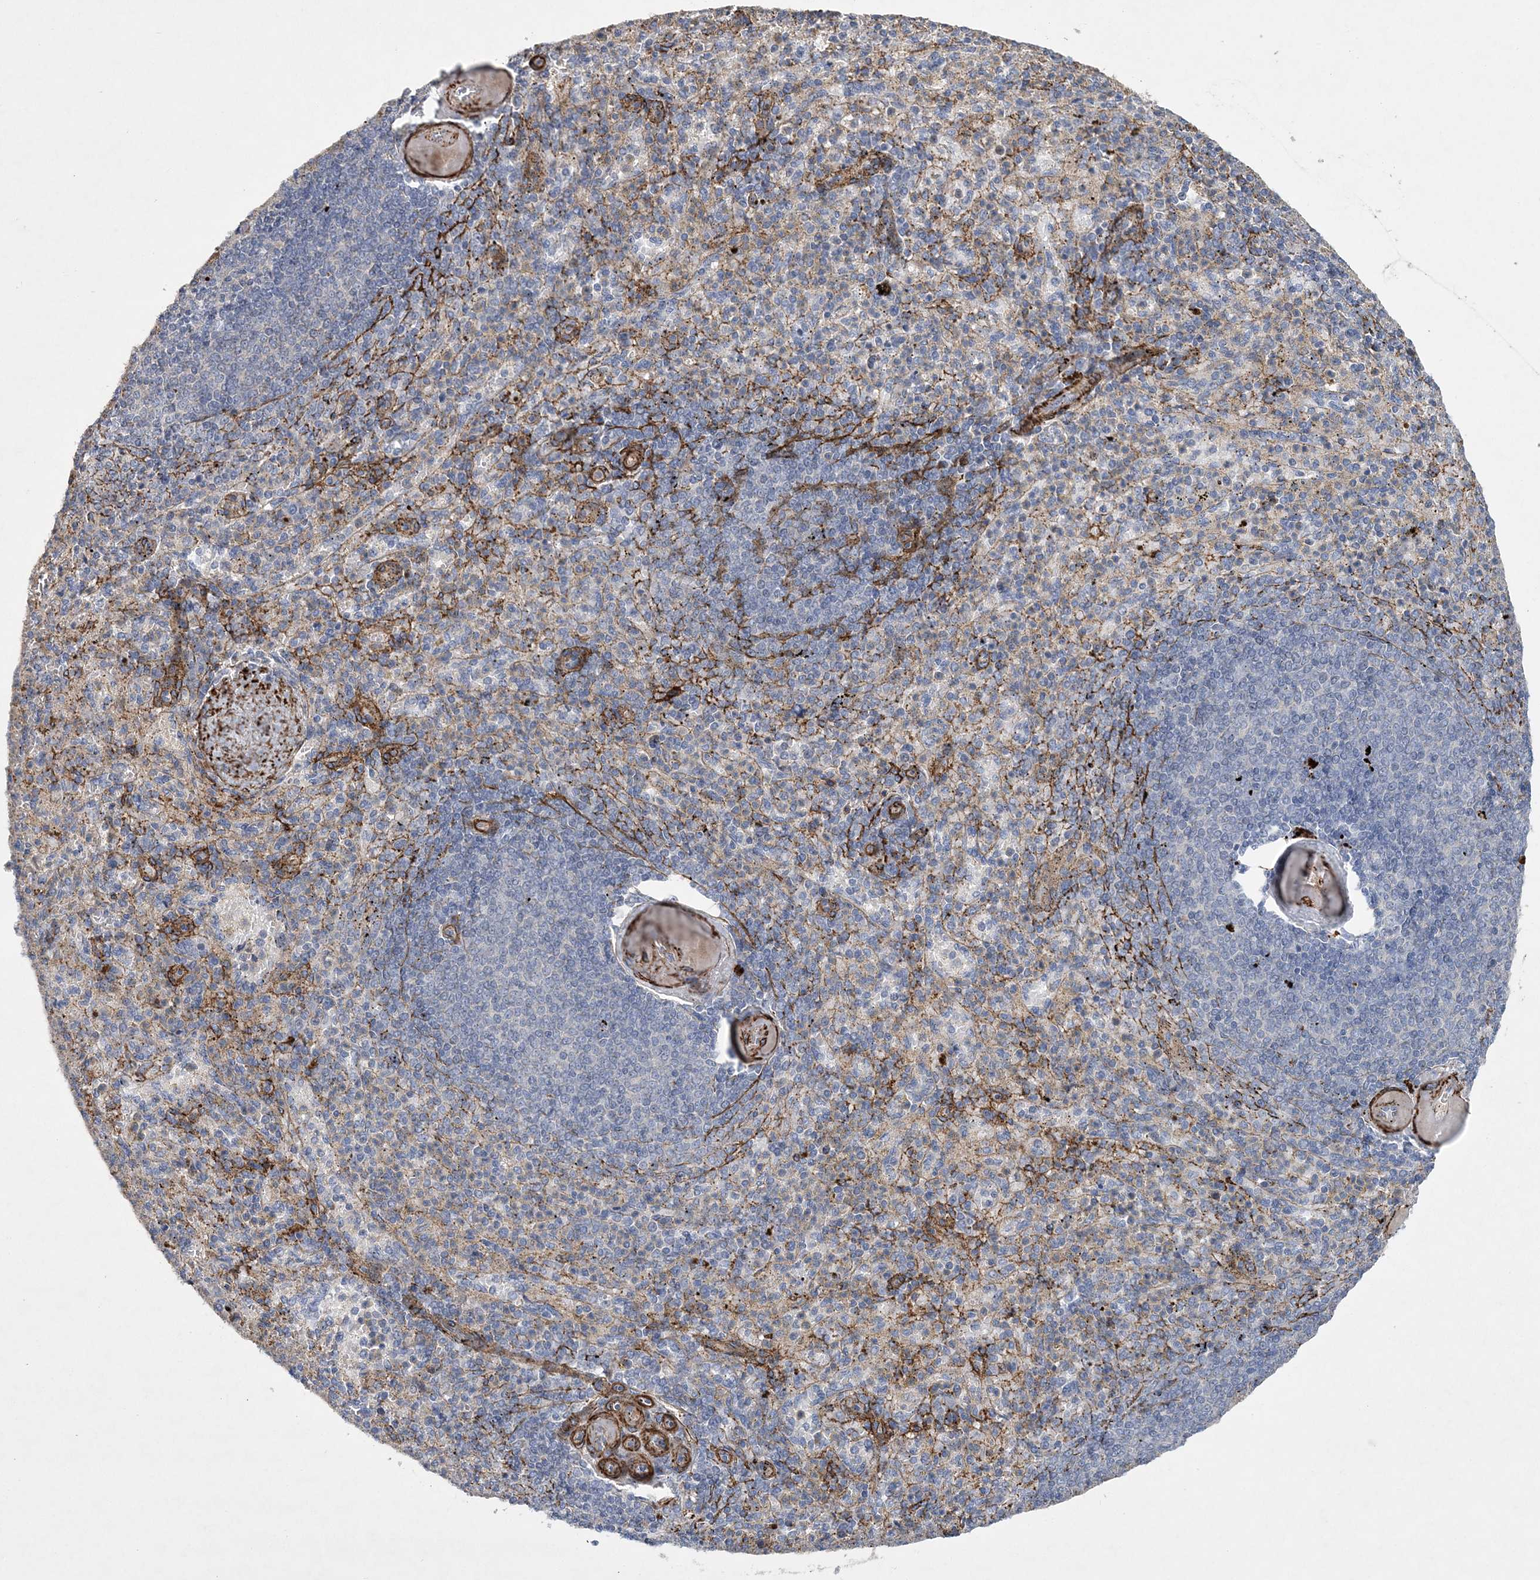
{"staining": {"intensity": "negative", "quantity": "none", "location": "none"}, "tissue": "spleen", "cell_type": "Cells in red pulp", "image_type": "normal", "snomed": [{"axis": "morphology", "description": "Normal tissue, NOS"}, {"axis": "topography", "description": "Spleen"}], "caption": "DAB immunohistochemical staining of benign spleen demonstrates no significant staining in cells in red pulp.", "gene": "ARSJ", "patient": {"sex": "female", "age": 74}}